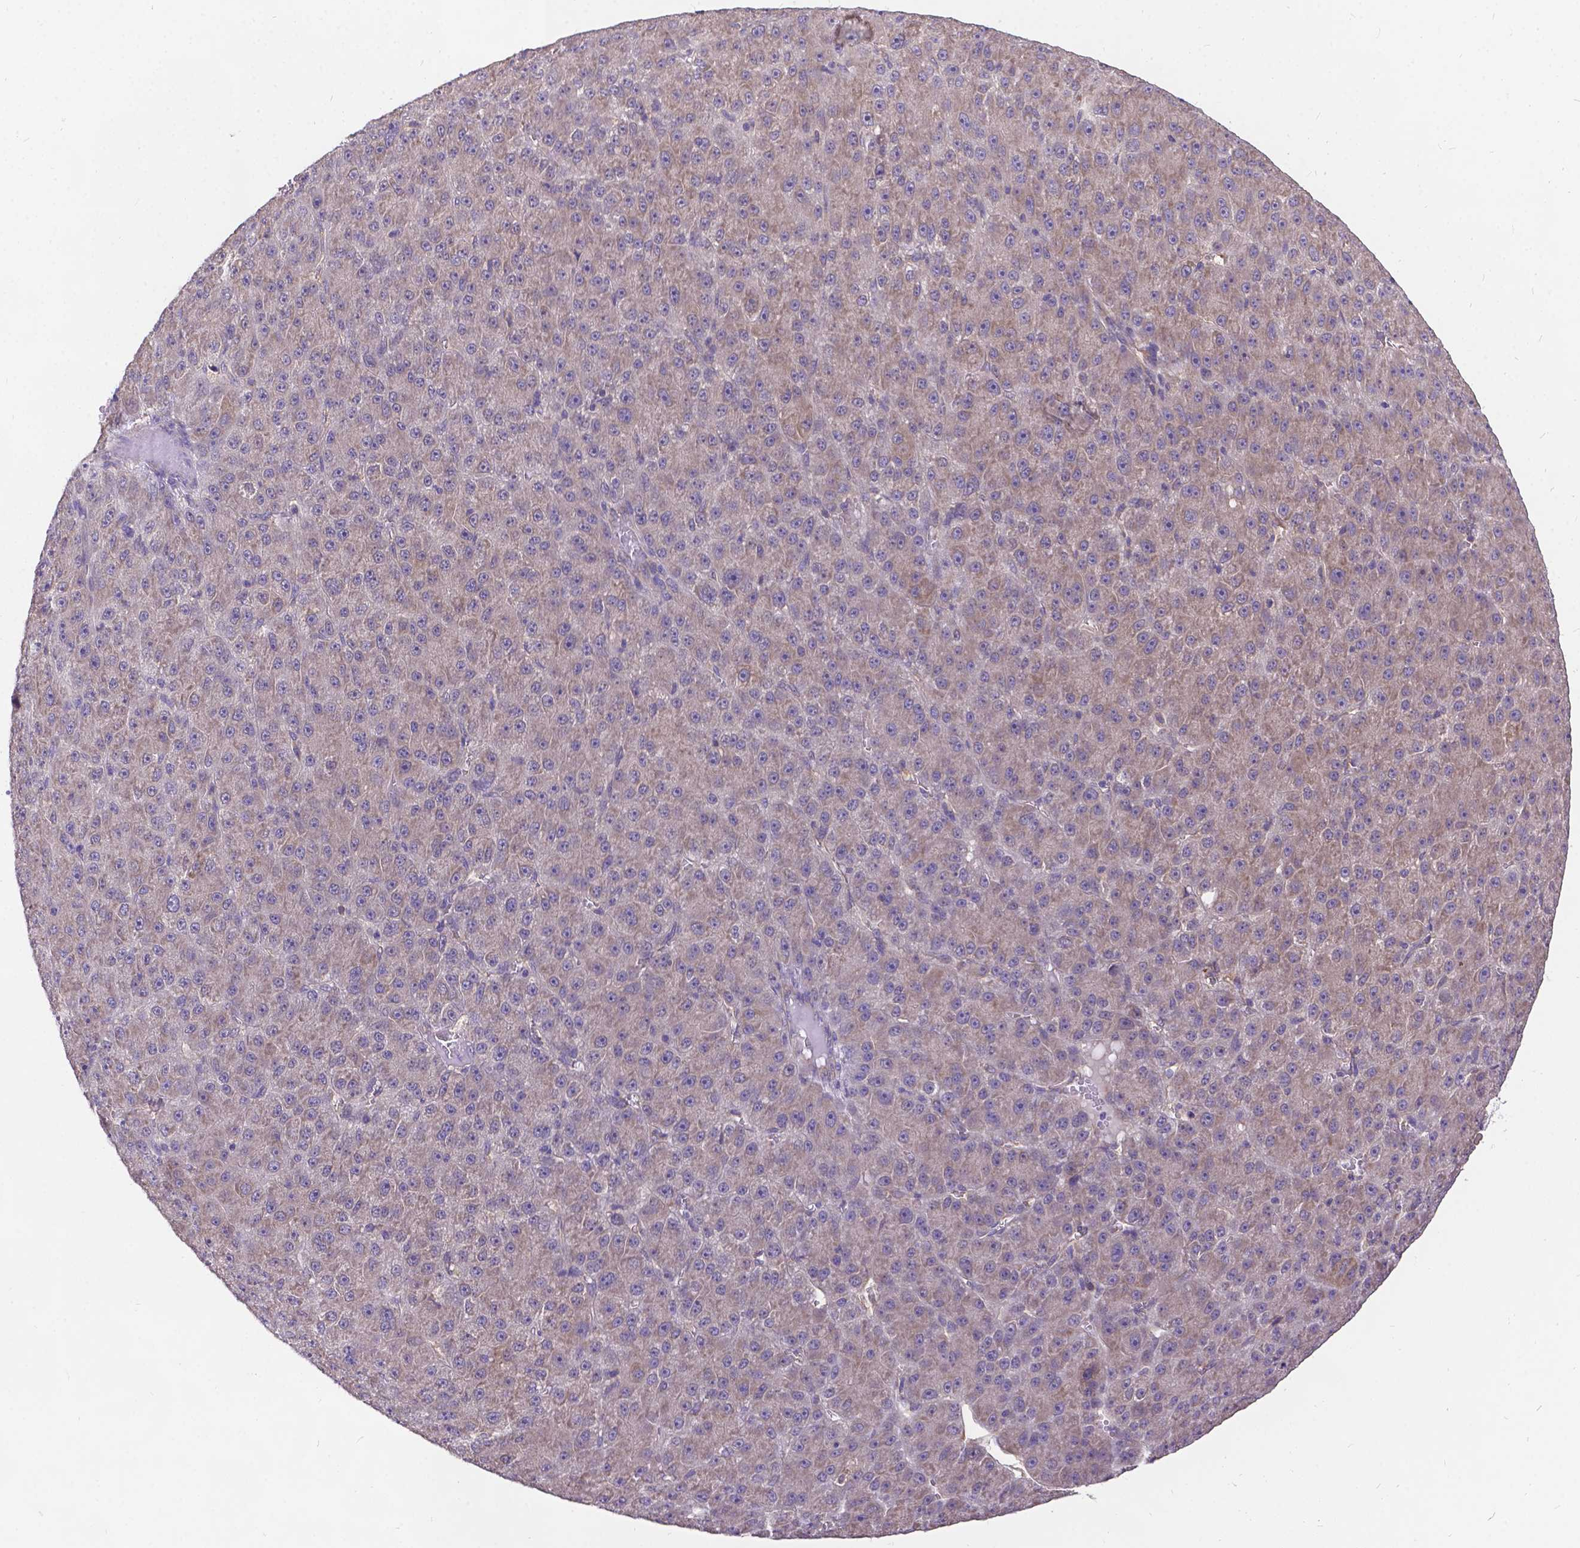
{"staining": {"intensity": "negative", "quantity": "none", "location": "none"}, "tissue": "liver cancer", "cell_type": "Tumor cells", "image_type": "cancer", "snomed": [{"axis": "morphology", "description": "Carcinoma, Hepatocellular, NOS"}, {"axis": "topography", "description": "Liver"}], "caption": "This is an IHC histopathology image of human liver hepatocellular carcinoma. There is no staining in tumor cells.", "gene": "DENND6A", "patient": {"sex": "male", "age": 67}}